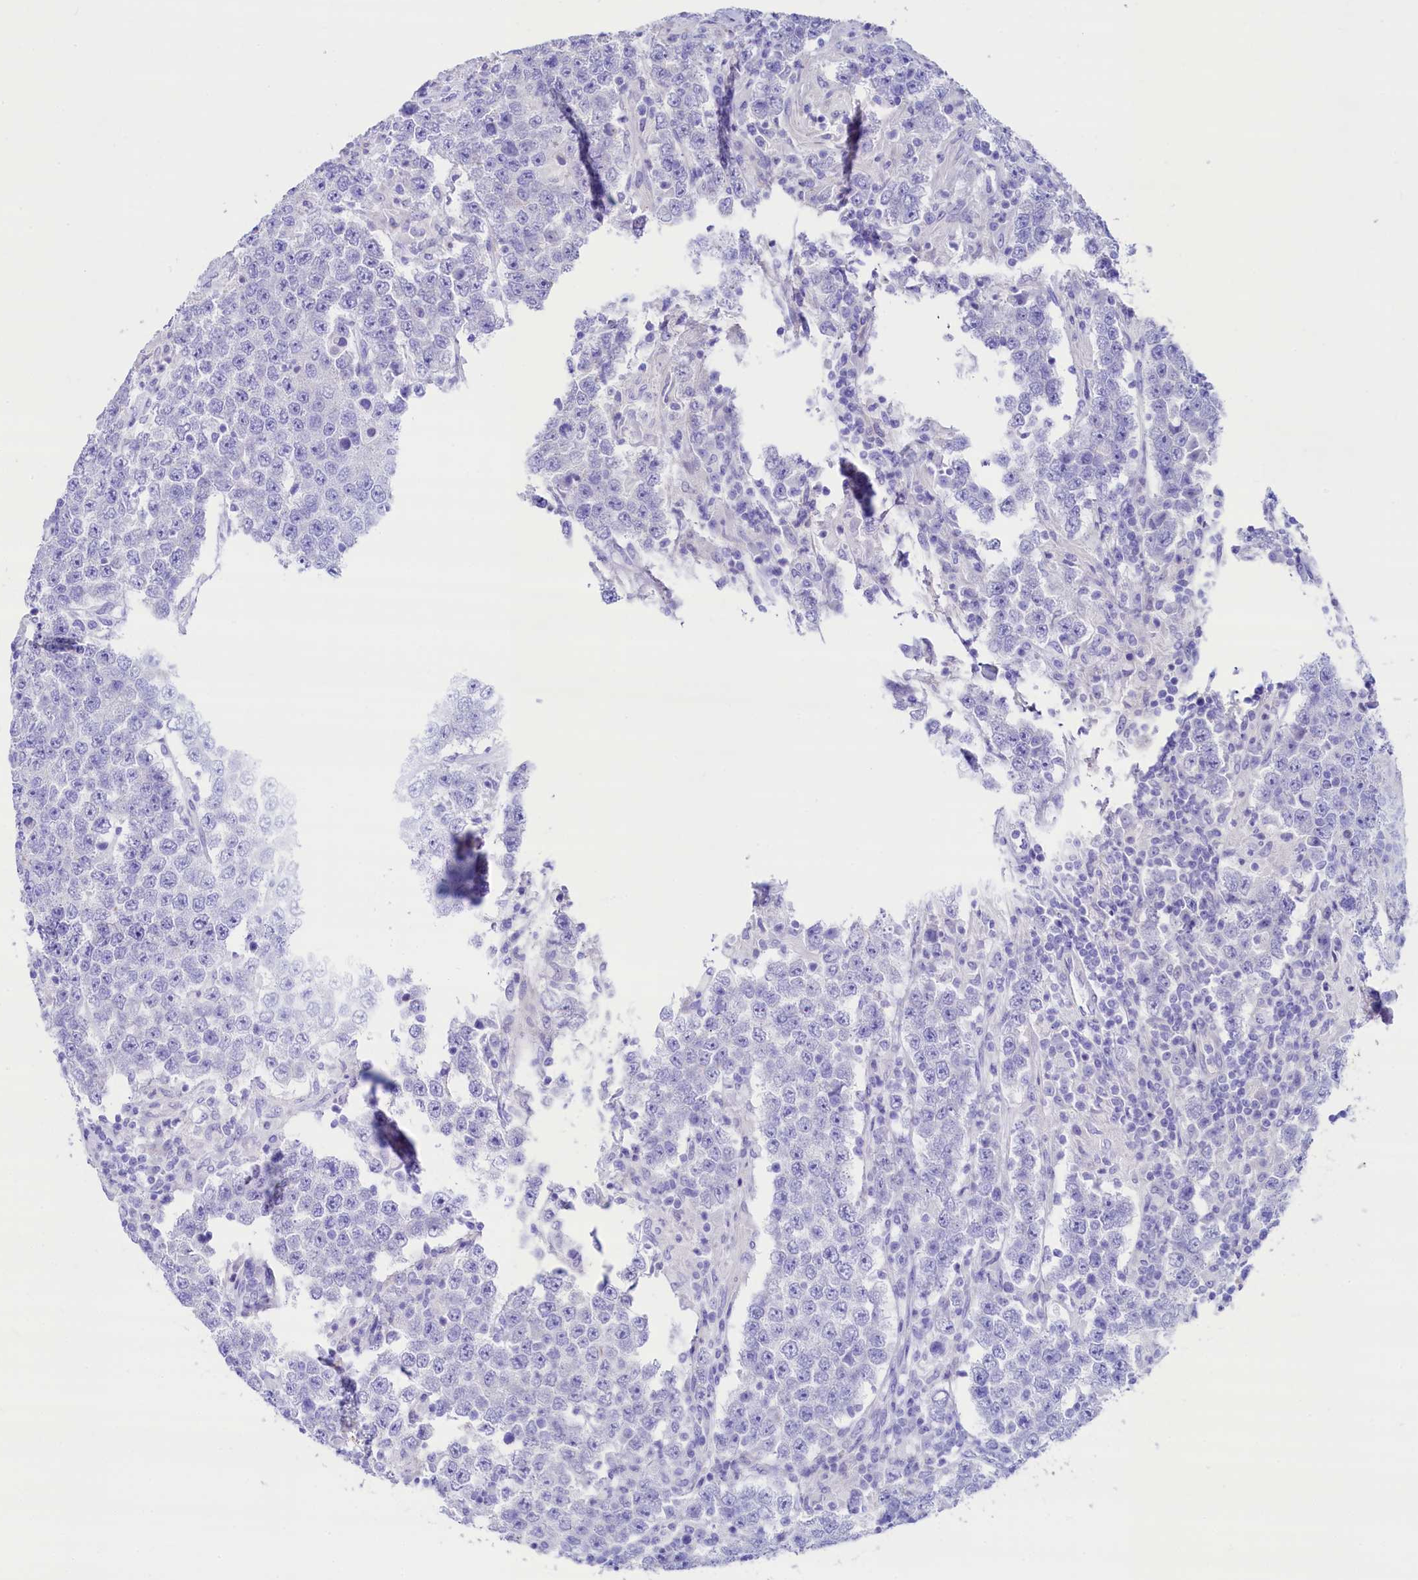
{"staining": {"intensity": "negative", "quantity": "none", "location": "none"}, "tissue": "testis cancer", "cell_type": "Tumor cells", "image_type": "cancer", "snomed": [{"axis": "morphology", "description": "Normal tissue, NOS"}, {"axis": "morphology", "description": "Urothelial carcinoma, High grade"}, {"axis": "morphology", "description": "Seminoma, NOS"}, {"axis": "morphology", "description": "Carcinoma, Embryonal, NOS"}, {"axis": "topography", "description": "Urinary bladder"}, {"axis": "topography", "description": "Testis"}], "caption": "A micrograph of testis seminoma stained for a protein exhibits no brown staining in tumor cells. (Brightfield microscopy of DAB immunohistochemistry at high magnification).", "gene": "RBP3", "patient": {"sex": "male", "age": 41}}